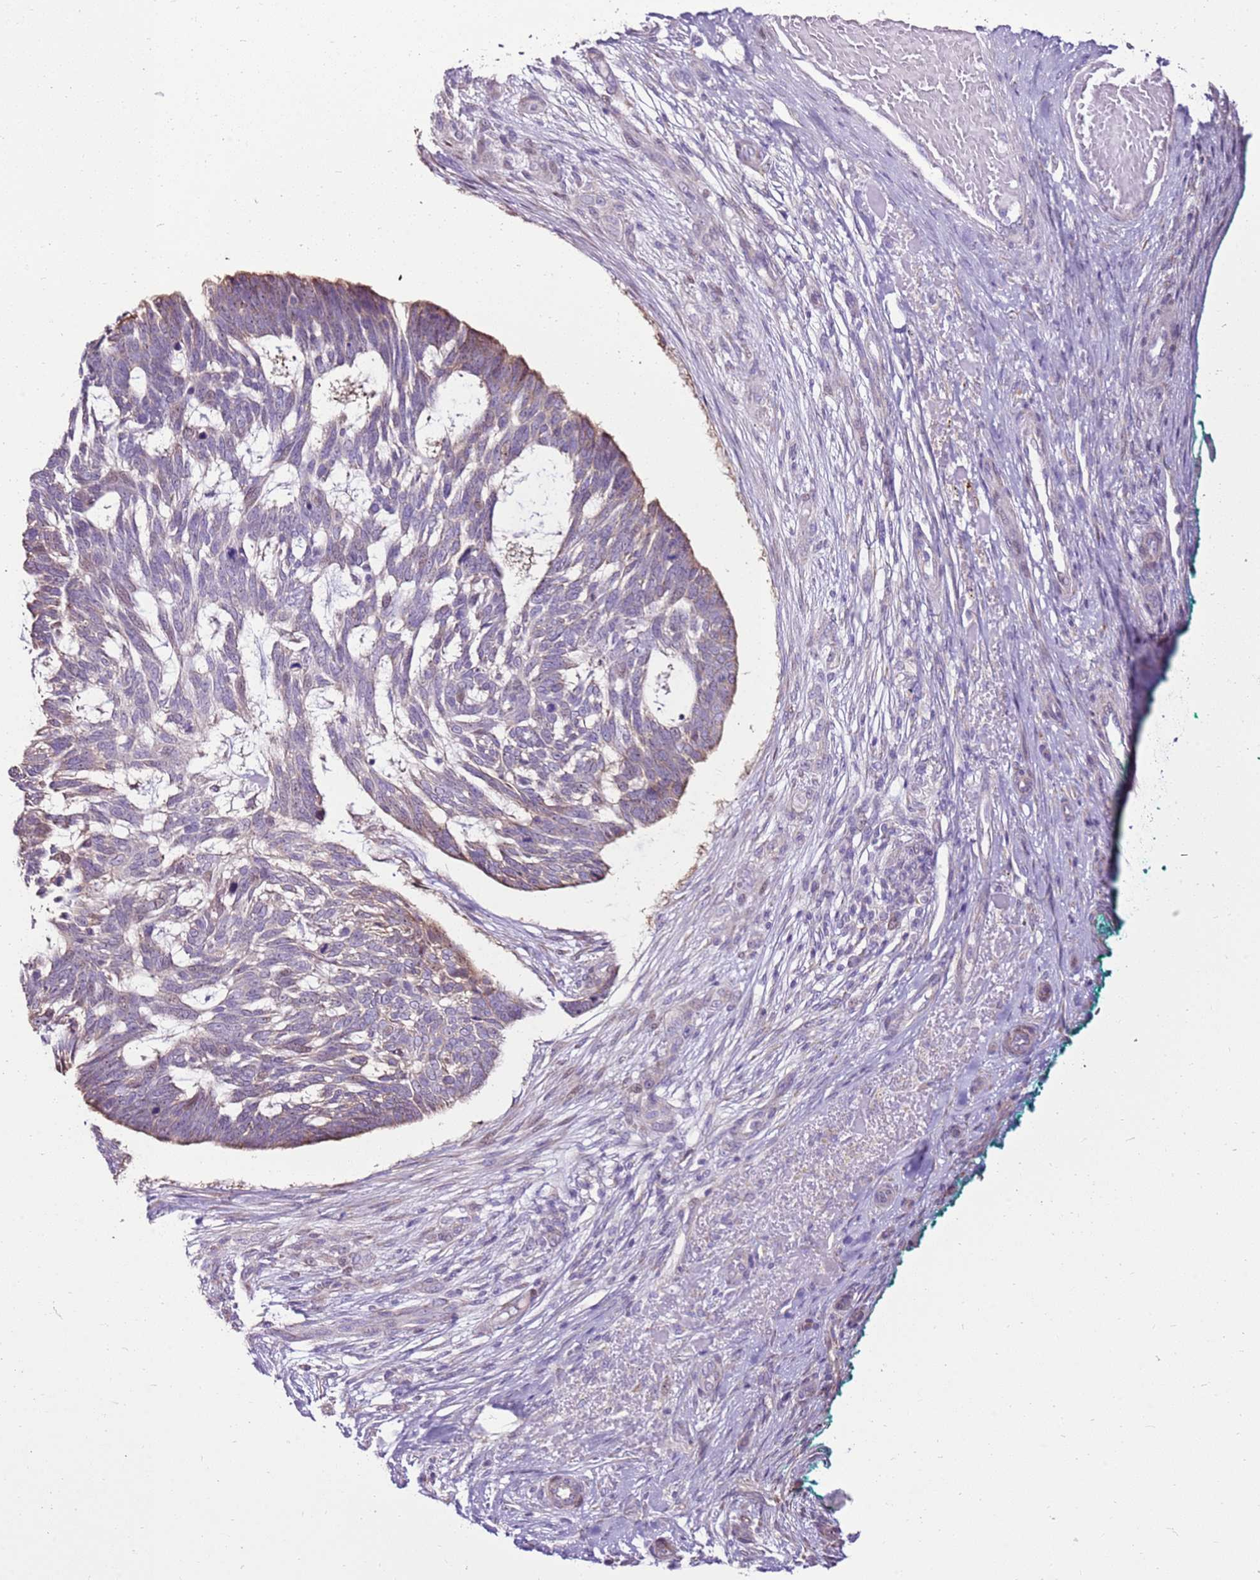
{"staining": {"intensity": "weak", "quantity": "<25%", "location": "cytoplasmic/membranous"}, "tissue": "skin cancer", "cell_type": "Tumor cells", "image_type": "cancer", "snomed": [{"axis": "morphology", "description": "Basal cell carcinoma"}, {"axis": "topography", "description": "Skin"}], "caption": "Skin cancer (basal cell carcinoma) was stained to show a protein in brown. There is no significant expression in tumor cells.", "gene": "SLC38A5", "patient": {"sex": "male", "age": 88}}